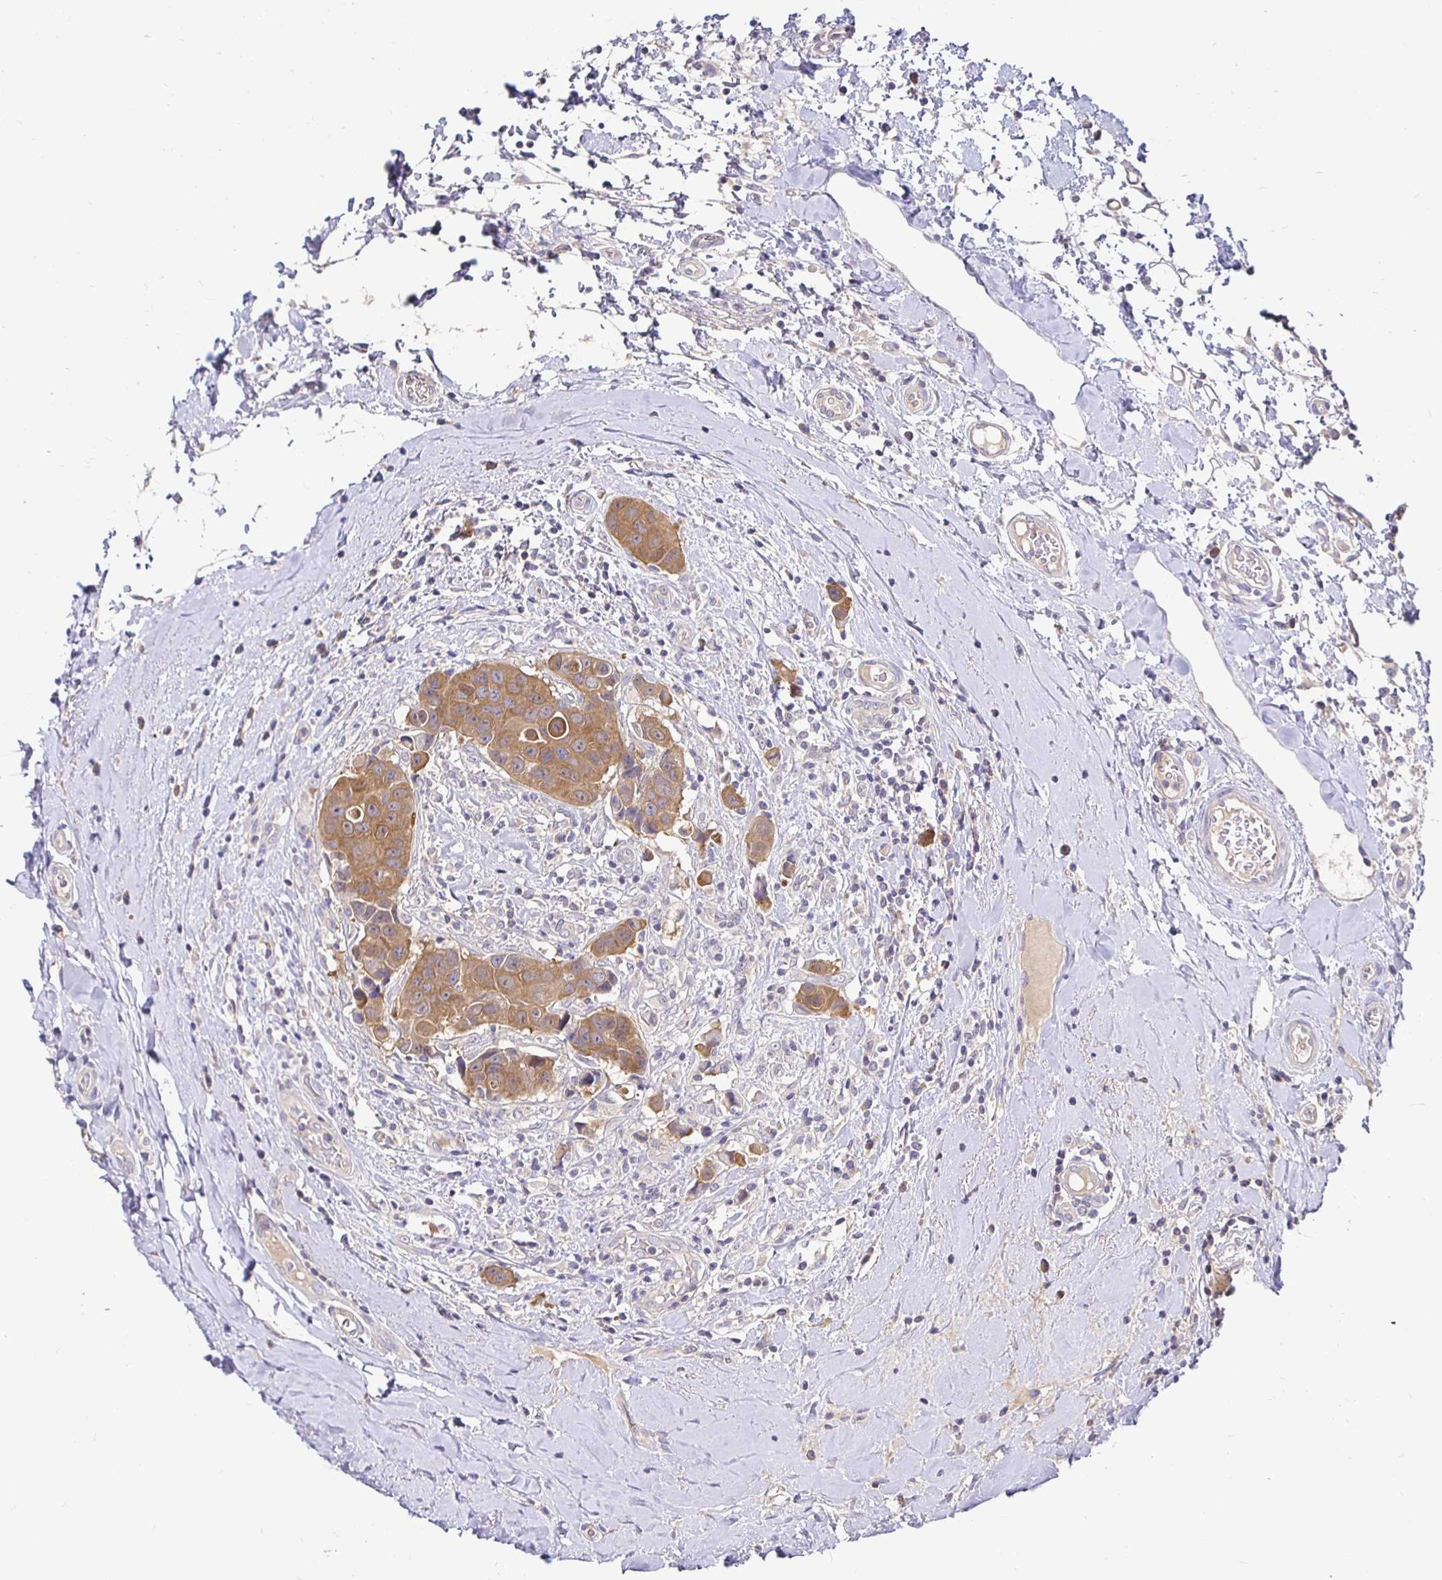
{"staining": {"intensity": "moderate", "quantity": ">75%", "location": "cytoplasmic/membranous"}, "tissue": "breast cancer", "cell_type": "Tumor cells", "image_type": "cancer", "snomed": [{"axis": "morphology", "description": "Duct carcinoma"}, {"axis": "topography", "description": "Breast"}], "caption": "Immunohistochemistry of breast cancer (infiltrating ductal carcinoma) exhibits medium levels of moderate cytoplasmic/membranous positivity in approximately >75% of tumor cells.", "gene": "KIF21A", "patient": {"sex": "female", "age": 24}}